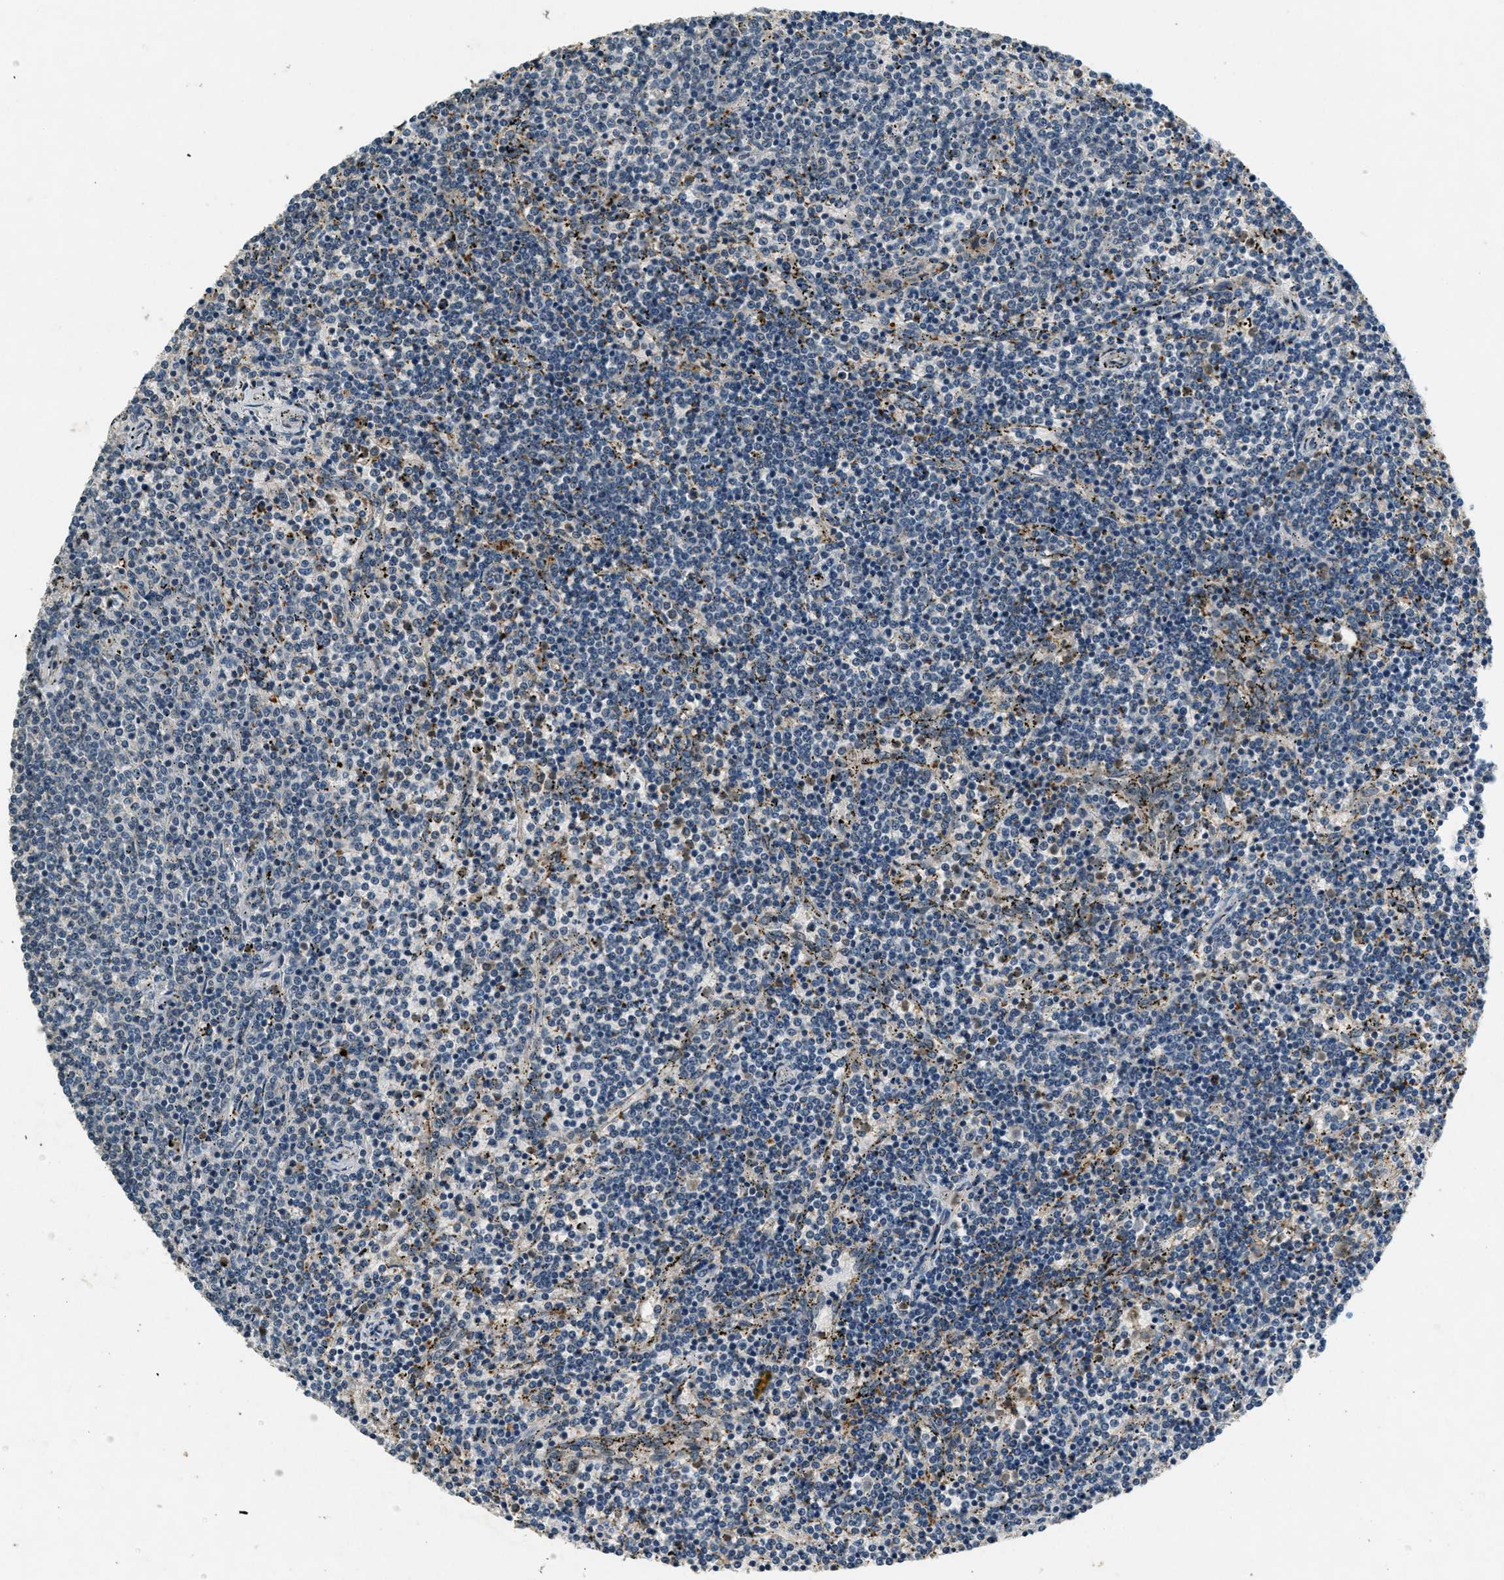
{"staining": {"intensity": "negative", "quantity": "none", "location": "none"}, "tissue": "lymphoma", "cell_type": "Tumor cells", "image_type": "cancer", "snomed": [{"axis": "morphology", "description": "Malignant lymphoma, non-Hodgkin's type, Low grade"}, {"axis": "topography", "description": "Spleen"}], "caption": "This is an IHC photomicrograph of human low-grade malignant lymphoma, non-Hodgkin's type. There is no positivity in tumor cells.", "gene": "RAB3D", "patient": {"sex": "female", "age": 50}}